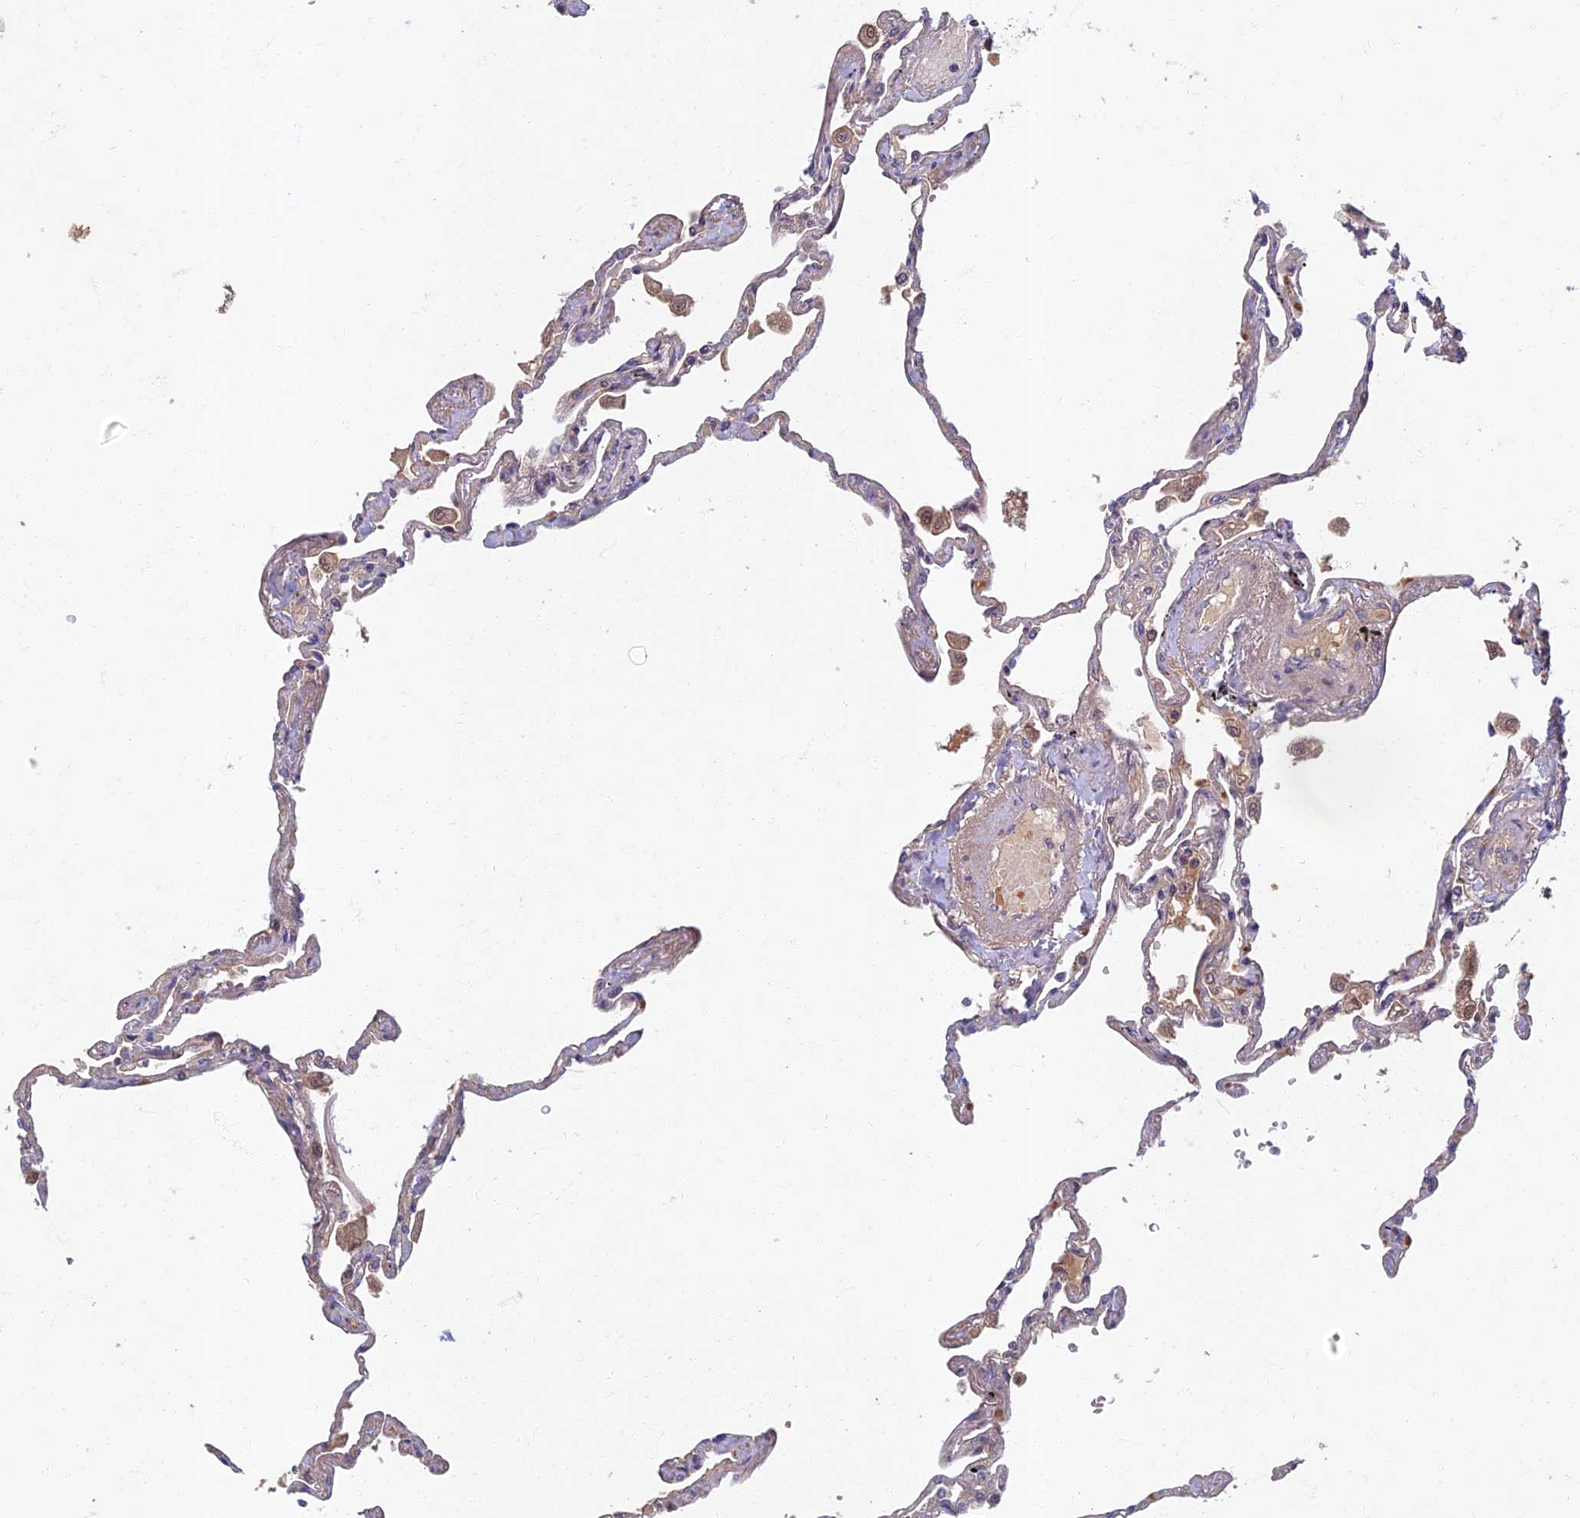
{"staining": {"intensity": "negative", "quantity": "none", "location": "none"}, "tissue": "lung", "cell_type": "Alveolar cells", "image_type": "normal", "snomed": [{"axis": "morphology", "description": "Normal tissue, NOS"}, {"axis": "topography", "description": "Lung"}], "caption": "Human lung stained for a protein using immunohistochemistry exhibits no expression in alveolar cells.", "gene": "SOGA1", "patient": {"sex": "female", "age": 67}}